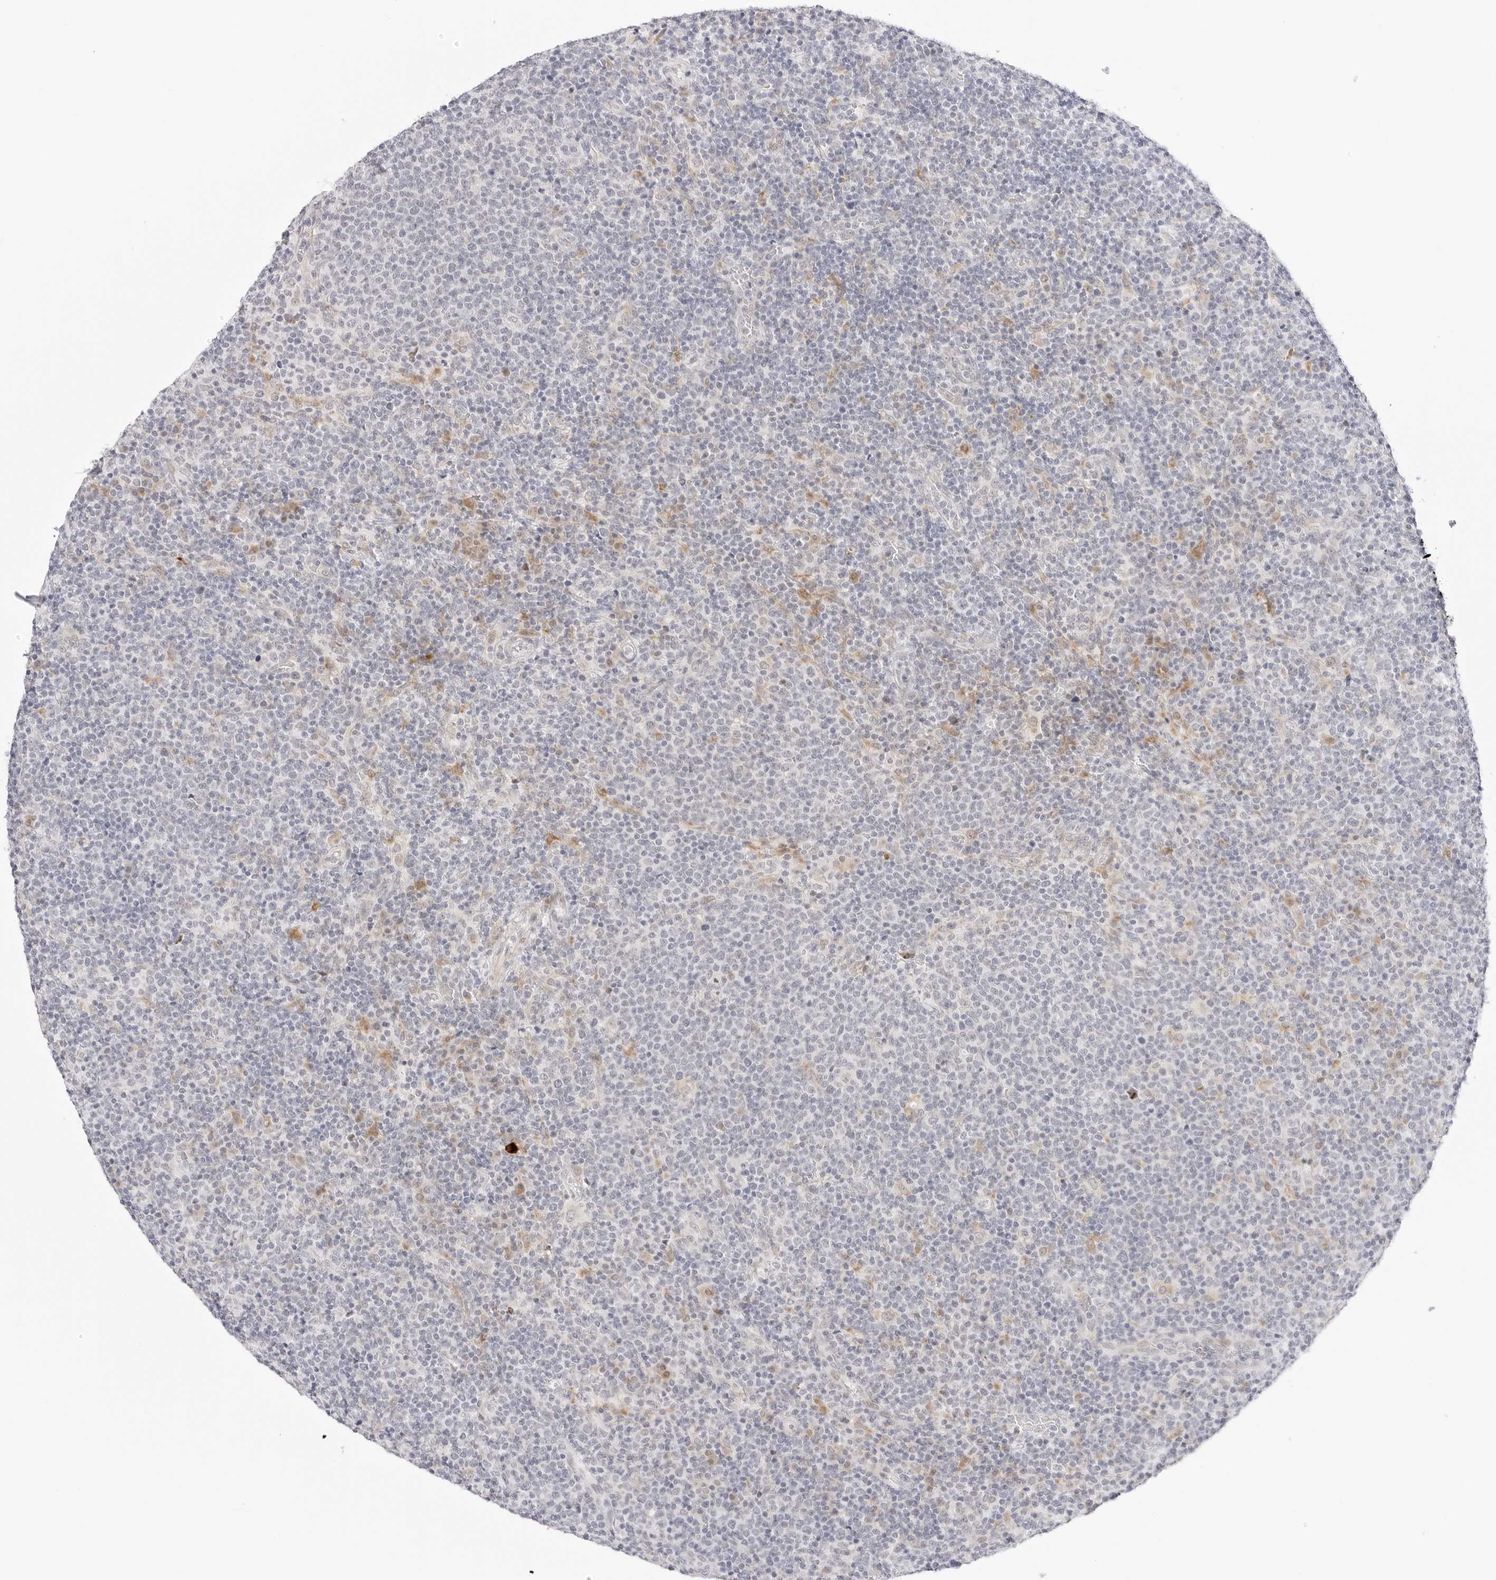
{"staining": {"intensity": "negative", "quantity": "none", "location": "none"}, "tissue": "lymphoma", "cell_type": "Tumor cells", "image_type": "cancer", "snomed": [{"axis": "morphology", "description": "Malignant lymphoma, non-Hodgkin's type, High grade"}, {"axis": "topography", "description": "Lymph node"}], "caption": "An immunohistochemistry image of malignant lymphoma, non-Hodgkin's type (high-grade) is shown. There is no staining in tumor cells of malignant lymphoma, non-Hodgkin's type (high-grade). (Brightfield microscopy of DAB immunohistochemistry (IHC) at high magnification).", "gene": "XKR4", "patient": {"sex": "male", "age": 61}}